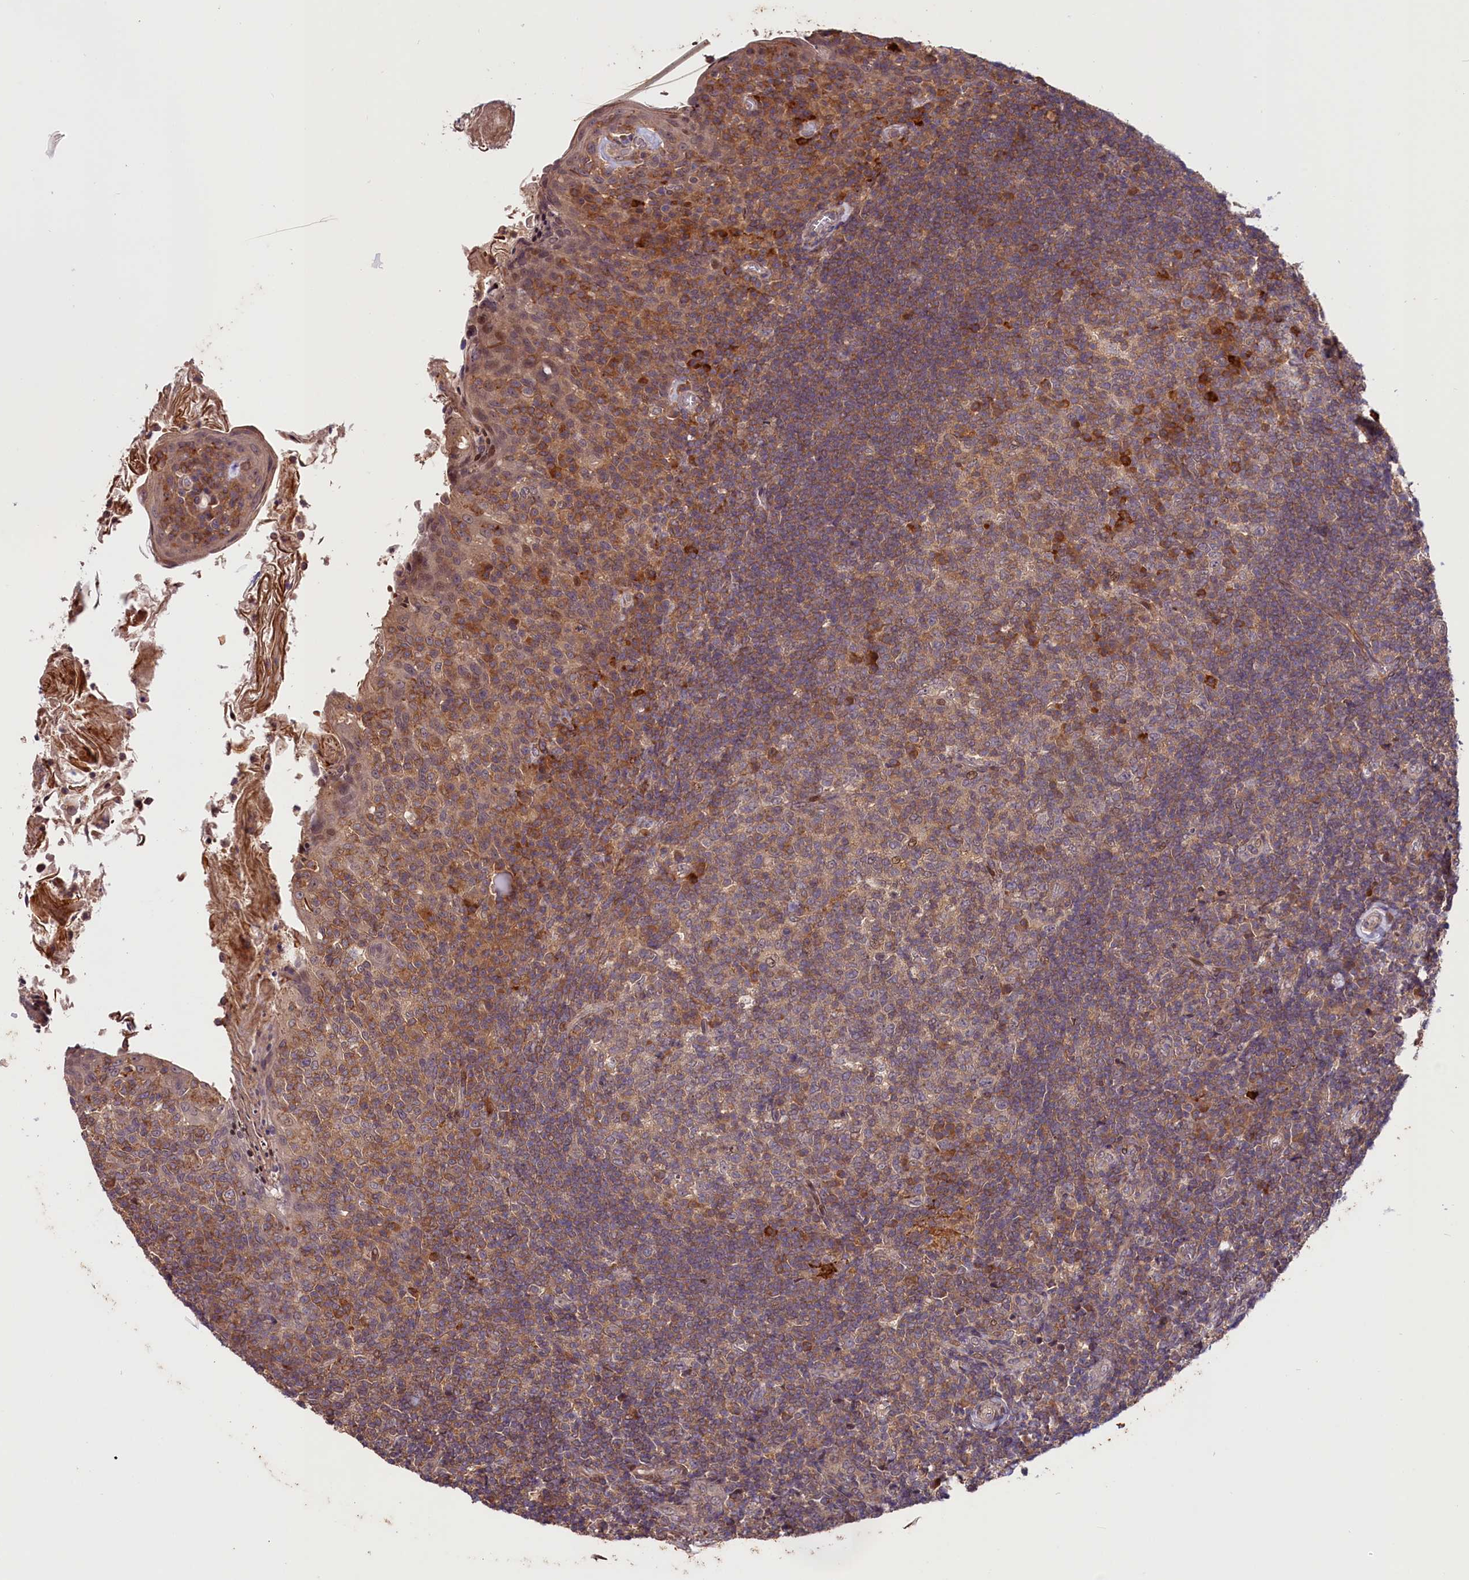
{"staining": {"intensity": "weak", "quantity": "25%-75%", "location": "cytoplasmic/membranous"}, "tissue": "tonsil", "cell_type": "Germinal center cells", "image_type": "normal", "snomed": [{"axis": "morphology", "description": "Normal tissue, NOS"}, {"axis": "topography", "description": "Tonsil"}], "caption": "Immunohistochemistry (IHC) staining of unremarkable tonsil, which reveals low levels of weak cytoplasmic/membranous expression in about 25%-75% of germinal center cells indicating weak cytoplasmic/membranous protein positivity. The staining was performed using DAB (brown) for protein detection and nuclei were counterstained in hematoxylin (blue).", "gene": "CACNA1H", "patient": {"sex": "female", "age": 10}}